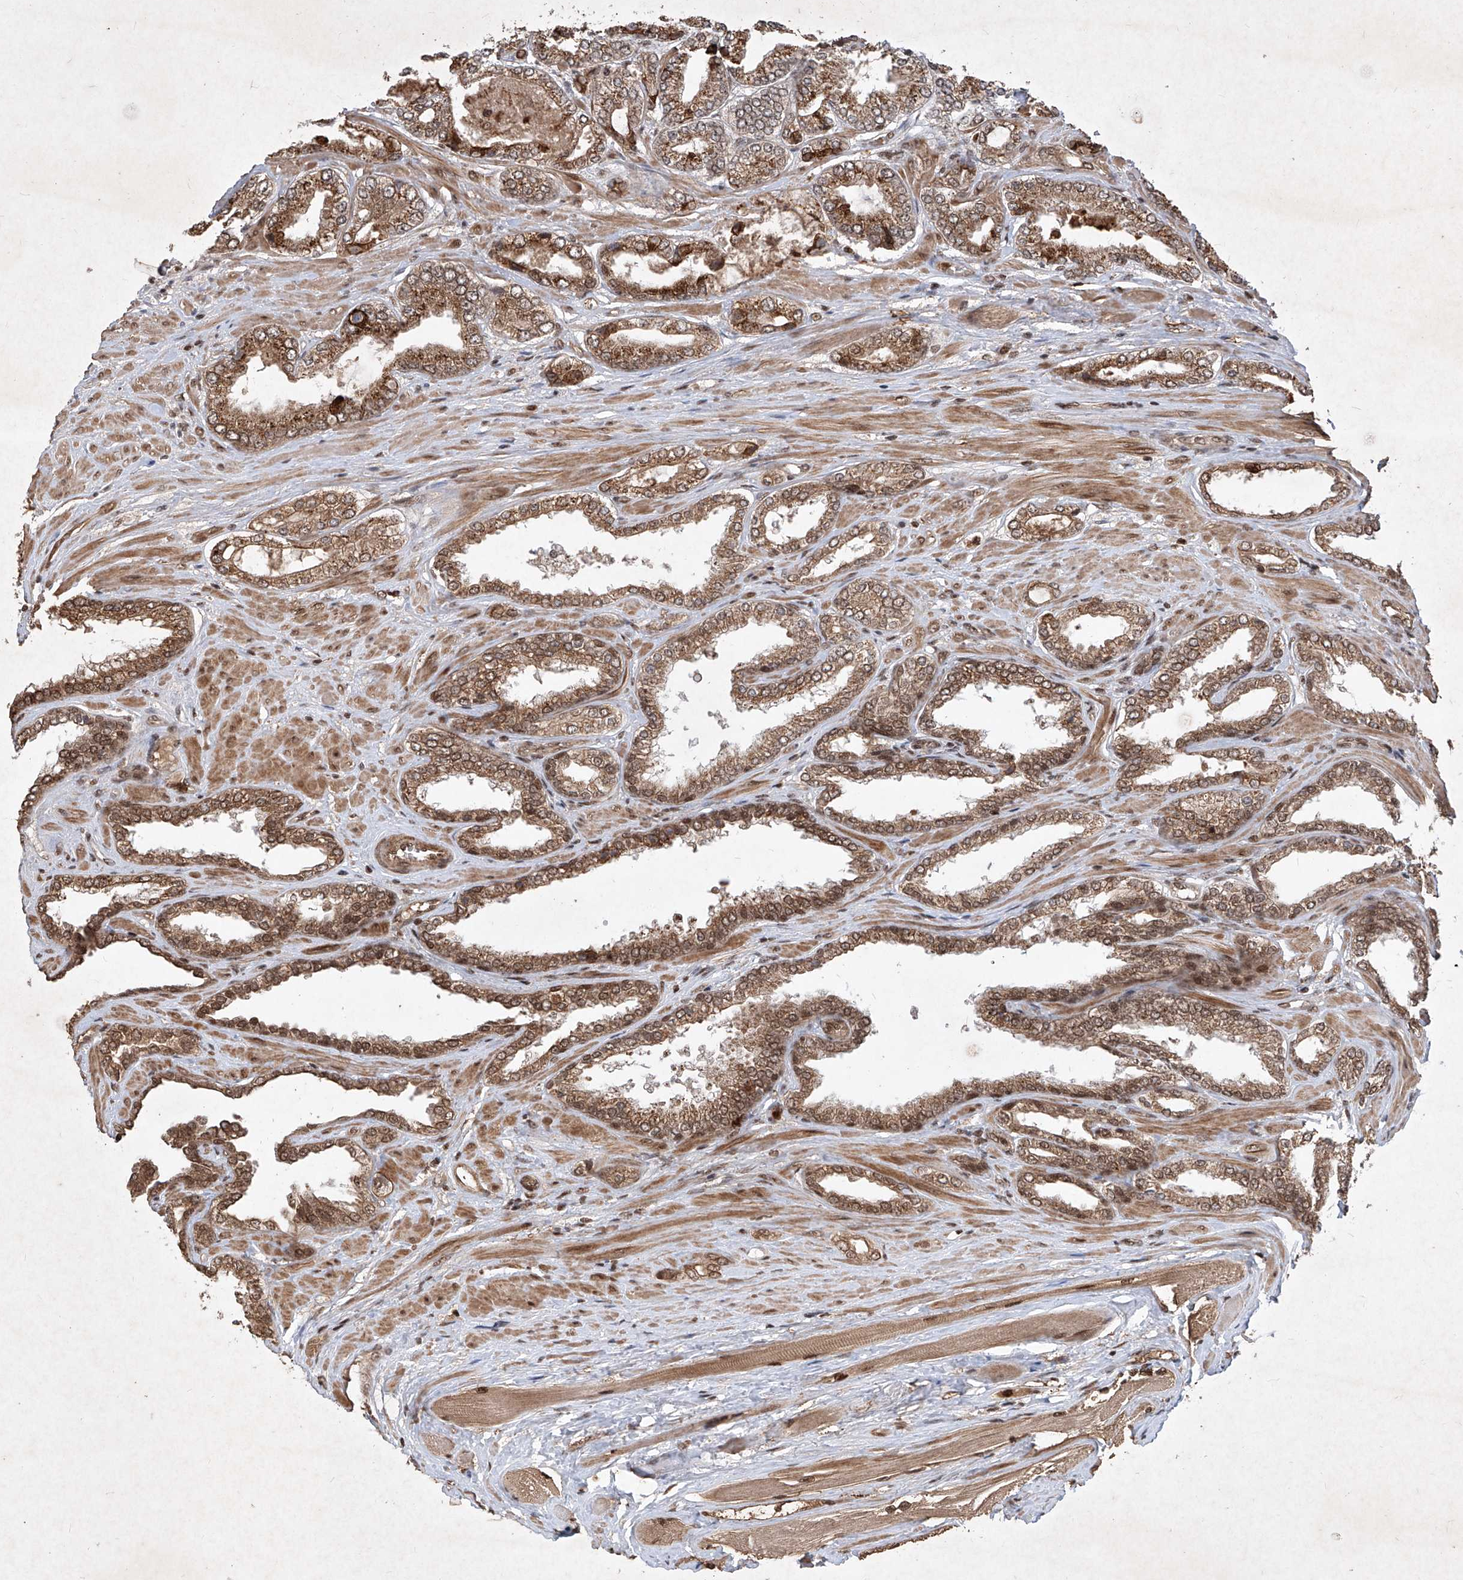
{"staining": {"intensity": "moderate", "quantity": ">75%", "location": "cytoplasmic/membranous,nuclear"}, "tissue": "prostate cancer", "cell_type": "Tumor cells", "image_type": "cancer", "snomed": [{"axis": "morphology", "description": "Adenocarcinoma, Low grade"}, {"axis": "topography", "description": "Prostate"}], "caption": "Protein expression analysis of prostate cancer displays moderate cytoplasmic/membranous and nuclear expression in about >75% of tumor cells.", "gene": "IRF2", "patient": {"sex": "male", "age": 62}}